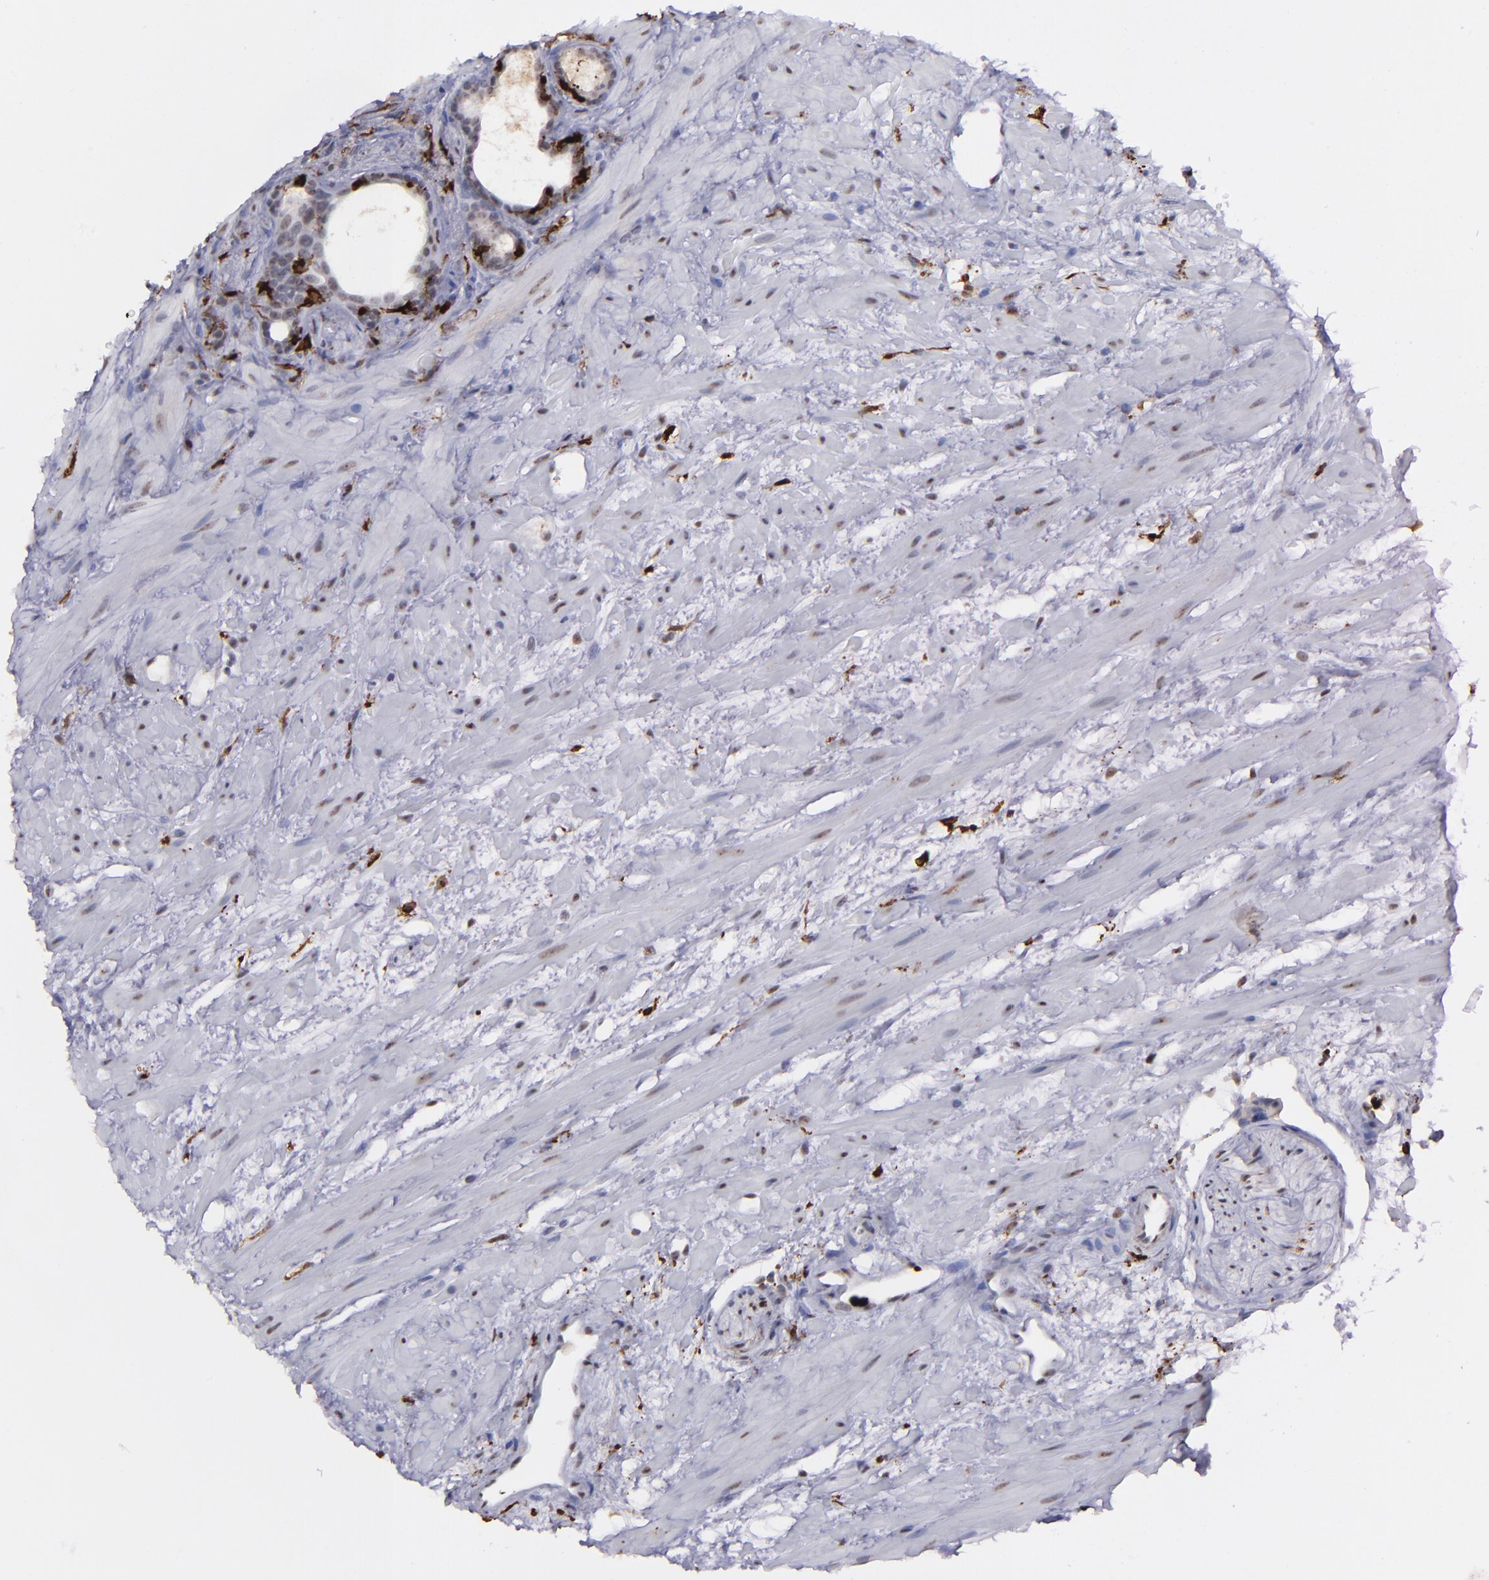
{"staining": {"intensity": "negative", "quantity": "none", "location": "none"}, "tissue": "prostate cancer", "cell_type": "Tumor cells", "image_type": "cancer", "snomed": [{"axis": "morphology", "description": "Adenocarcinoma, Low grade"}, {"axis": "topography", "description": "Prostate"}], "caption": "An immunohistochemistry (IHC) micrograph of prostate cancer (low-grade adenocarcinoma) is shown. There is no staining in tumor cells of prostate cancer (low-grade adenocarcinoma).", "gene": "NCF2", "patient": {"sex": "male", "age": 57}}